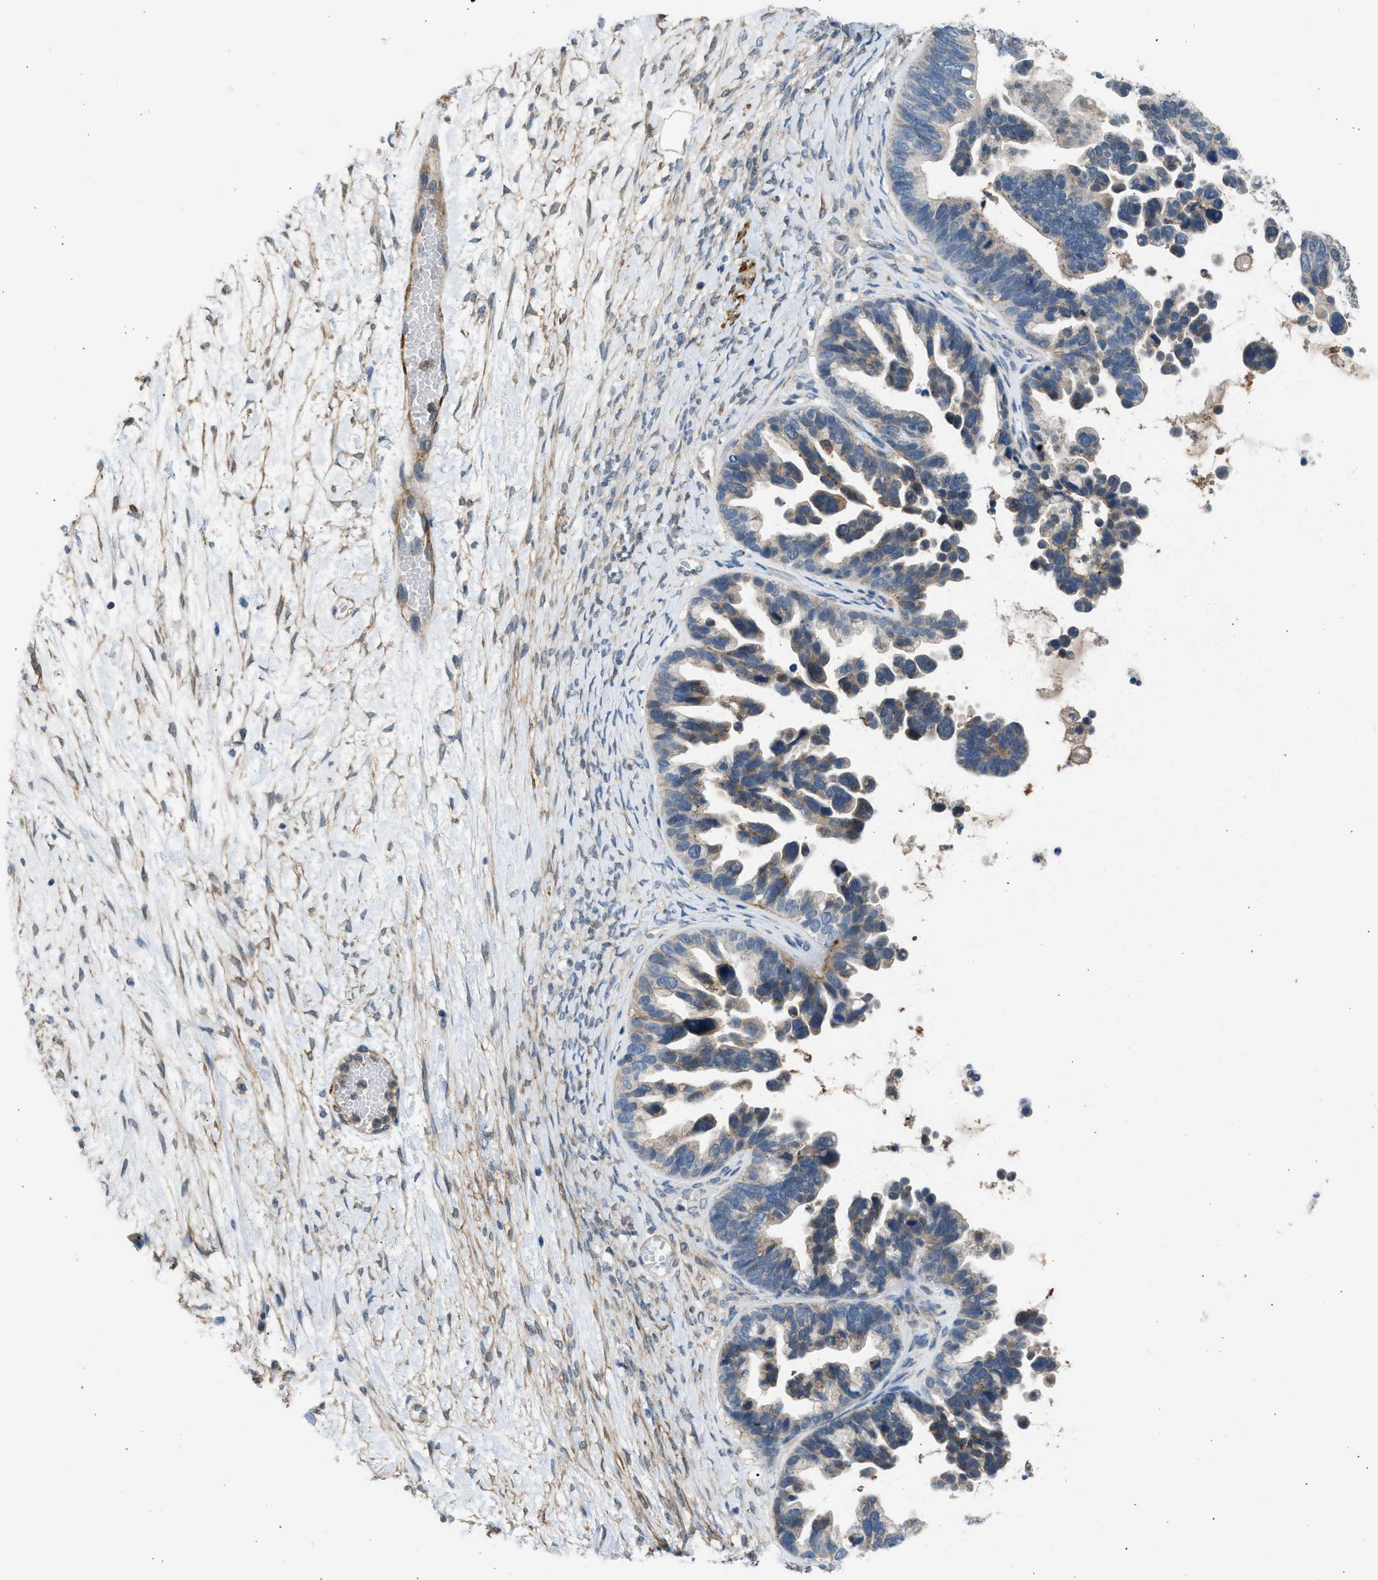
{"staining": {"intensity": "weak", "quantity": "<25%", "location": "cytoplasmic/membranous"}, "tissue": "ovarian cancer", "cell_type": "Tumor cells", "image_type": "cancer", "snomed": [{"axis": "morphology", "description": "Cystadenocarcinoma, serous, NOS"}, {"axis": "topography", "description": "Ovary"}], "caption": "Tumor cells show no significant protein positivity in ovarian serous cystadenocarcinoma.", "gene": "PCNX3", "patient": {"sex": "female", "age": 56}}